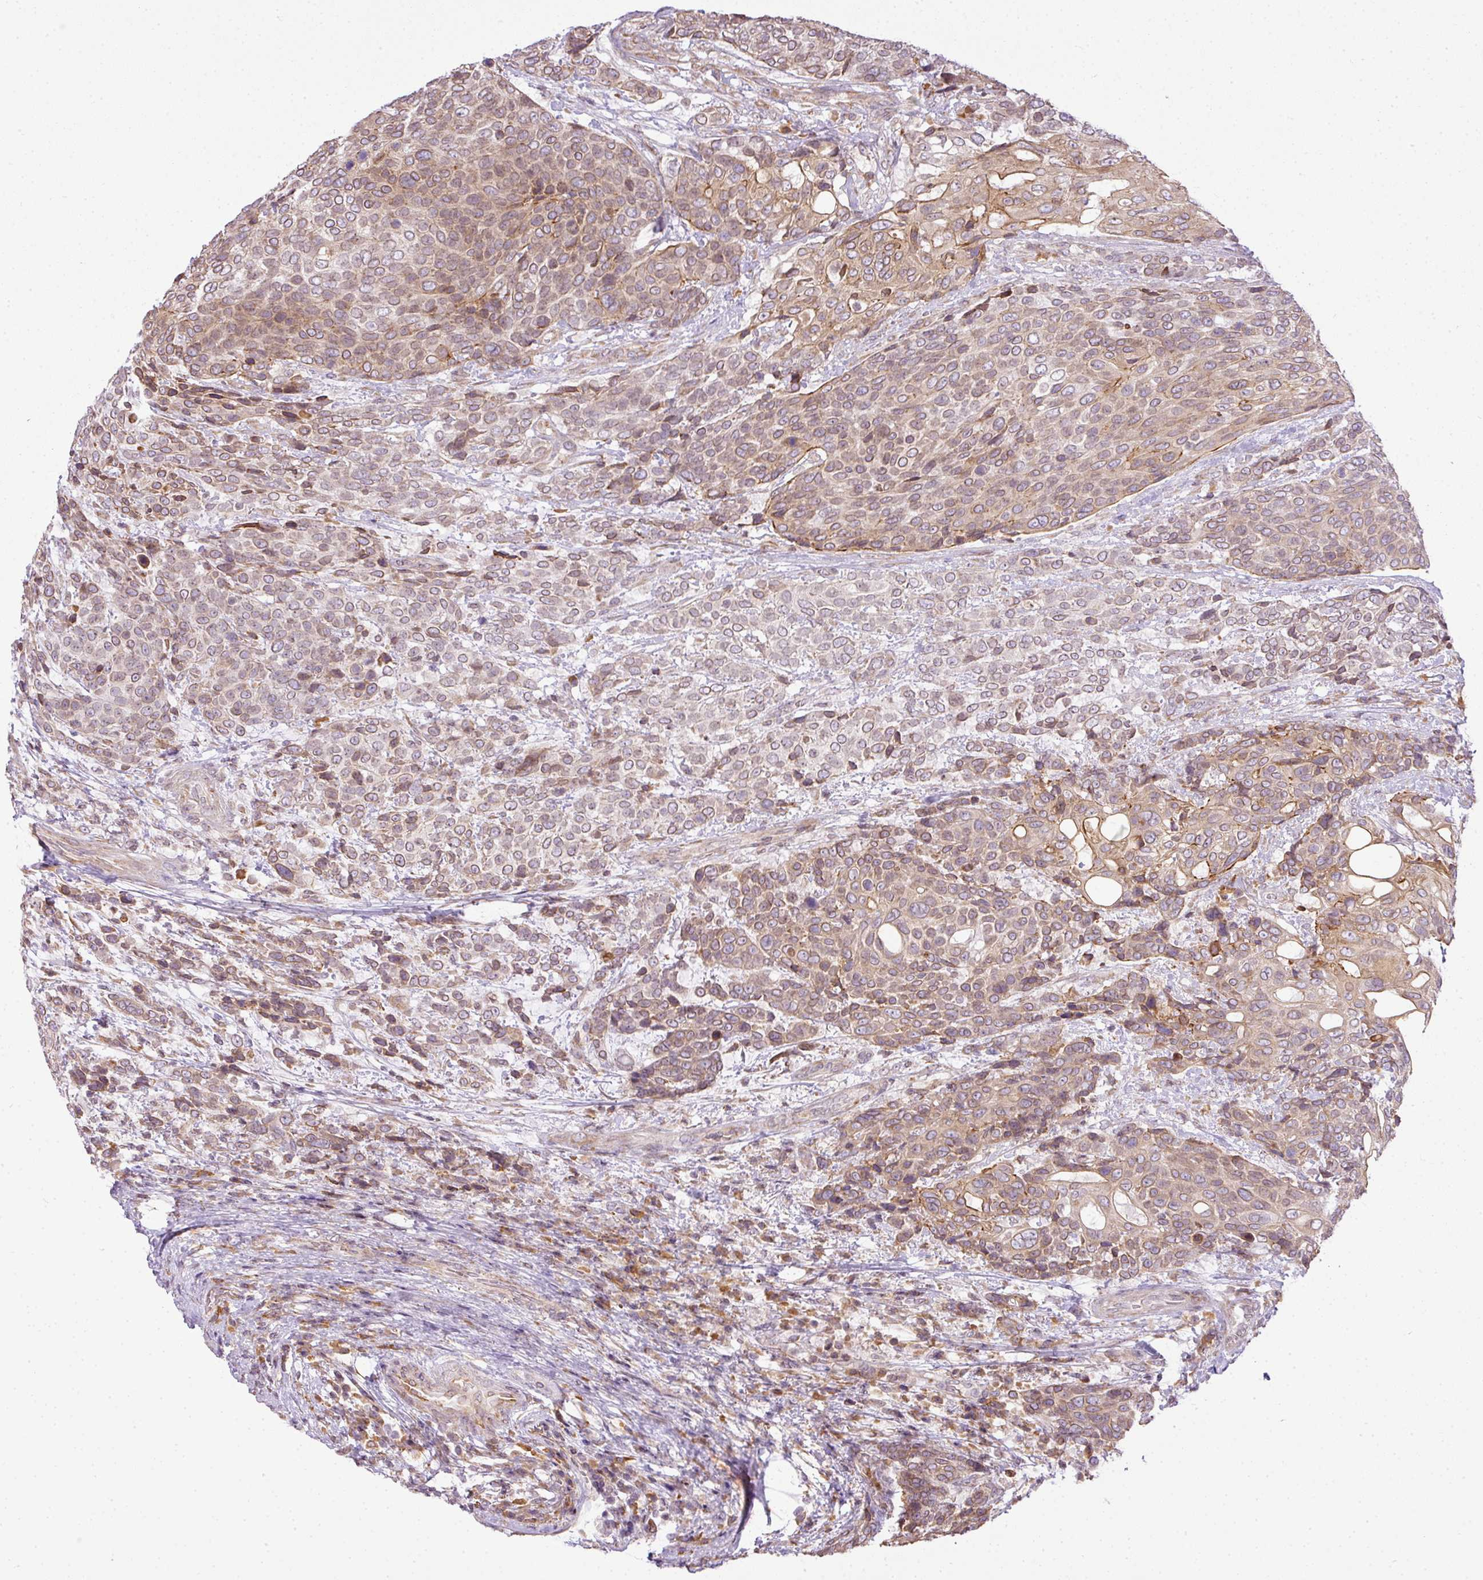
{"staining": {"intensity": "weak", "quantity": "25%-75%", "location": "nuclear"}, "tissue": "urothelial cancer", "cell_type": "Tumor cells", "image_type": "cancer", "snomed": [{"axis": "morphology", "description": "Urothelial carcinoma, High grade"}, {"axis": "topography", "description": "Urinary bladder"}], "caption": "The immunohistochemical stain labels weak nuclear positivity in tumor cells of urothelial cancer tissue. (Stains: DAB in brown, nuclei in blue, Microscopy: brightfield microscopy at high magnification).", "gene": "COX18", "patient": {"sex": "female", "age": 70}}